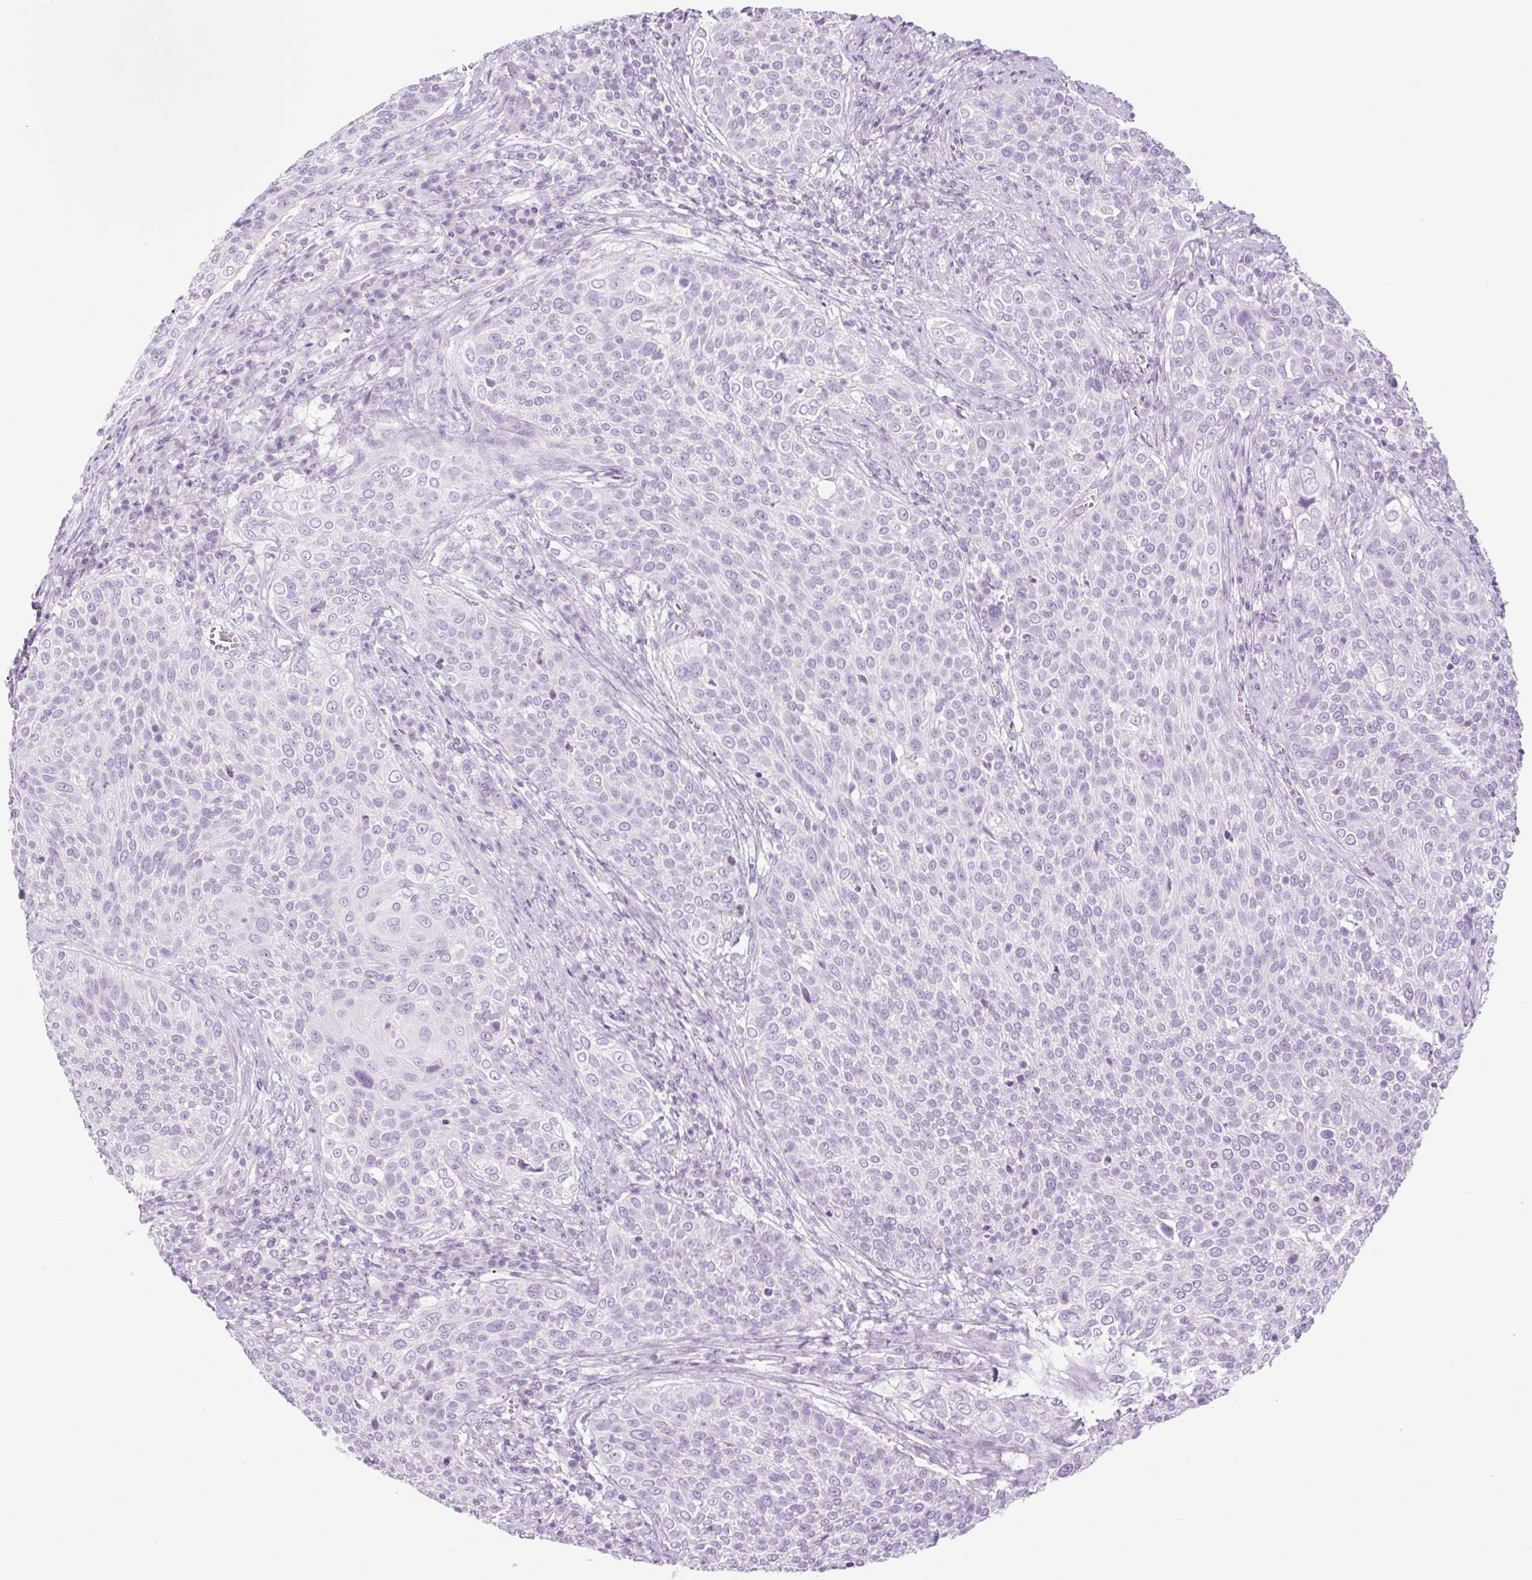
{"staining": {"intensity": "negative", "quantity": "none", "location": "none"}, "tissue": "cervical cancer", "cell_type": "Tumor cells", "image_type": "cancer", "snomed": [{"axis": "morphology", "description": "Squamous cell carcinoma, NOS"}, {"axis": "topography", "description": "Cervix"}], "caption": "This is an IHC photomicrograph of human squamous cell carcinoma (cervical). There is no positivity in tumor cells.", "gene": "SP140L", "patient": {"sex": "female", "age": 31}}